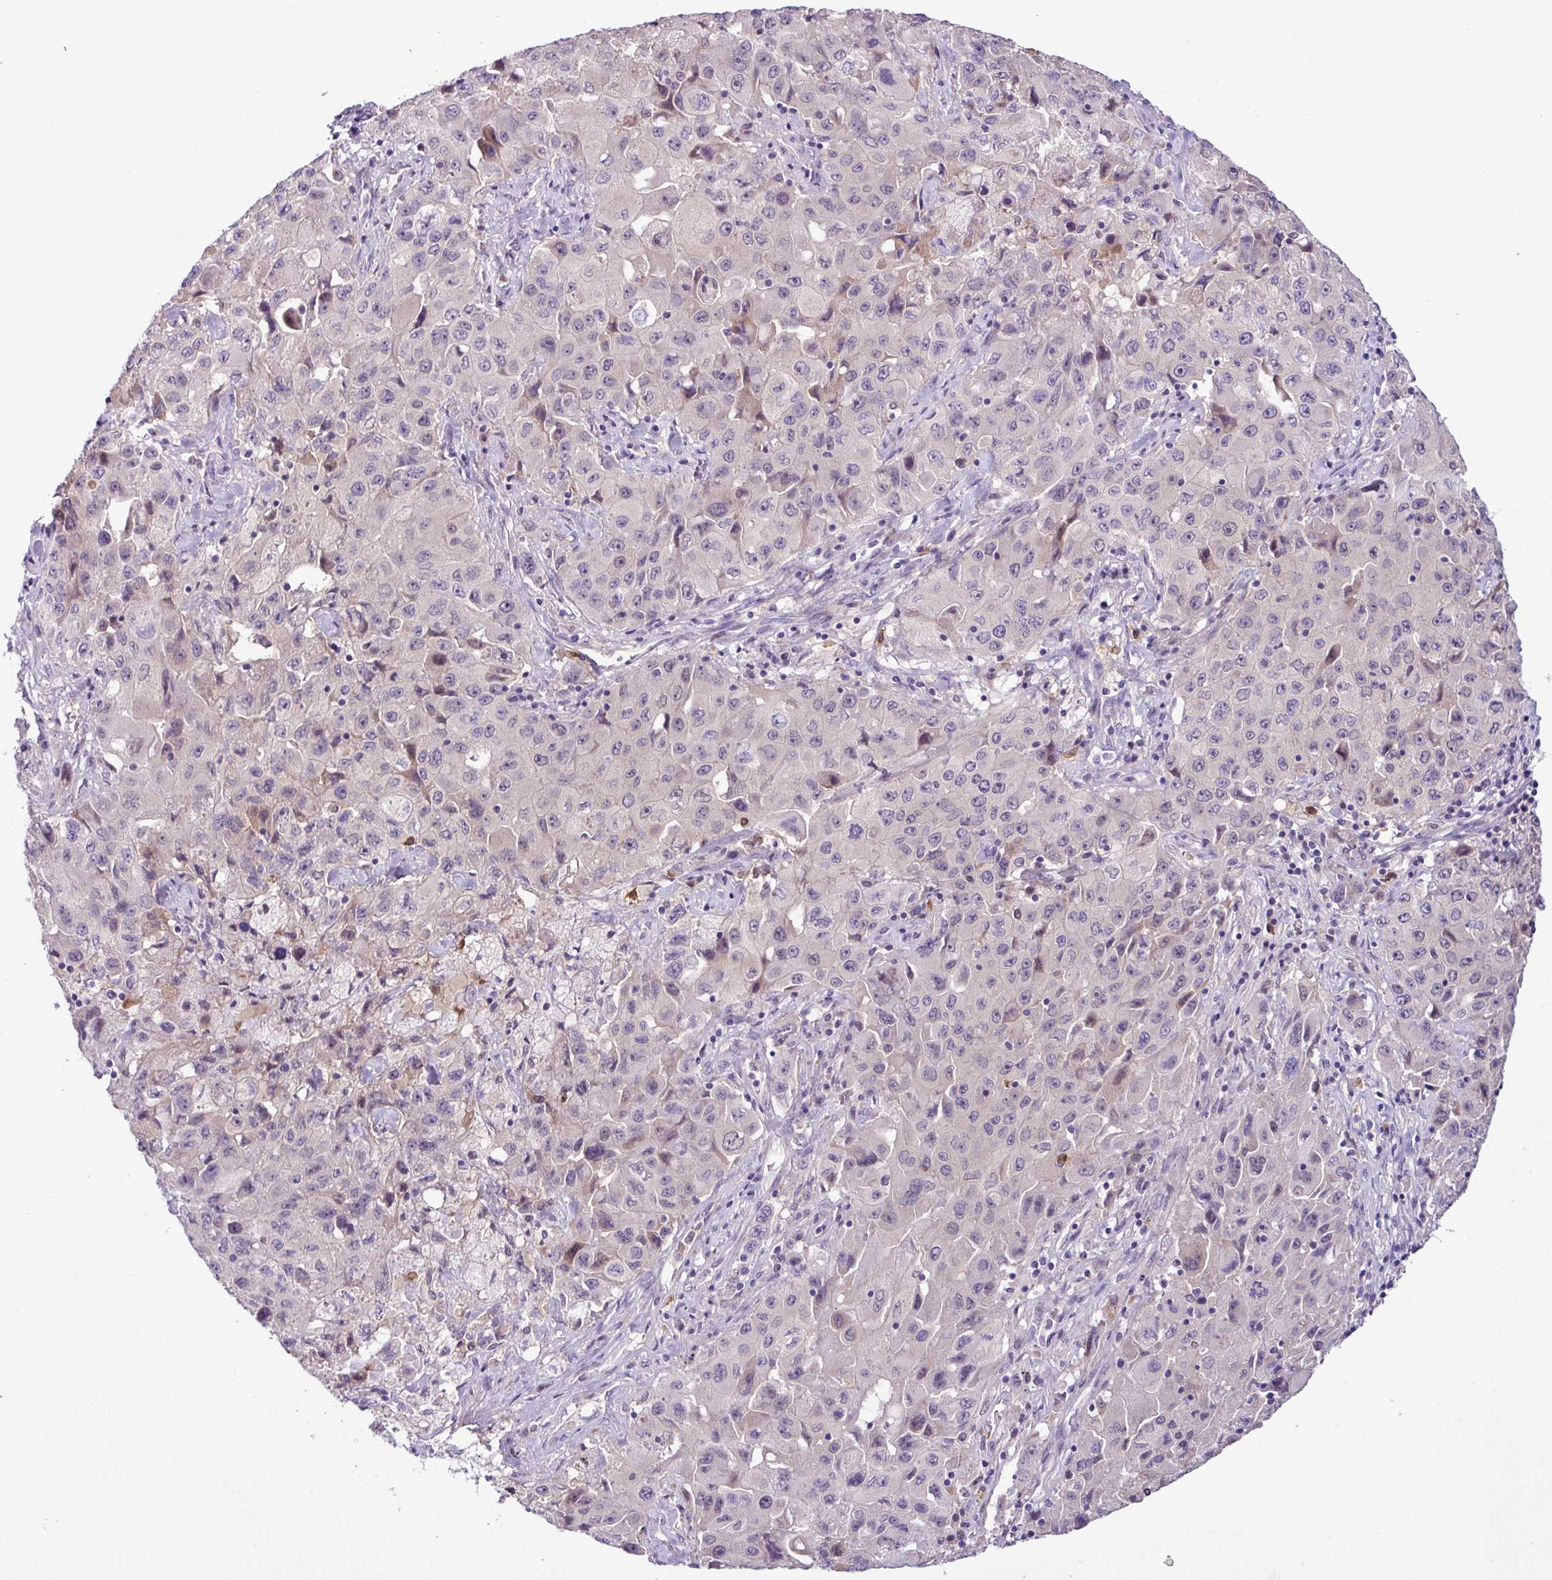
{"staining": {"intensity": "negative", "quantity": "none", "location": "none"}, "tissue": "lung cancer", "cell_type": "Tumor cells", "image_type": "cancer", "snomed": [{"axis": "morphology", "description": "Squamous cell carcinoma, NOS"}, {"axis": "topography", "description": "Lung"}], "caption": "Lung squamous cell carcinoma stained for a protein using IHC exhibits no staining tumor cells.", "gene": "TONSL", "patient": {"sex": "male", "age": 63}}